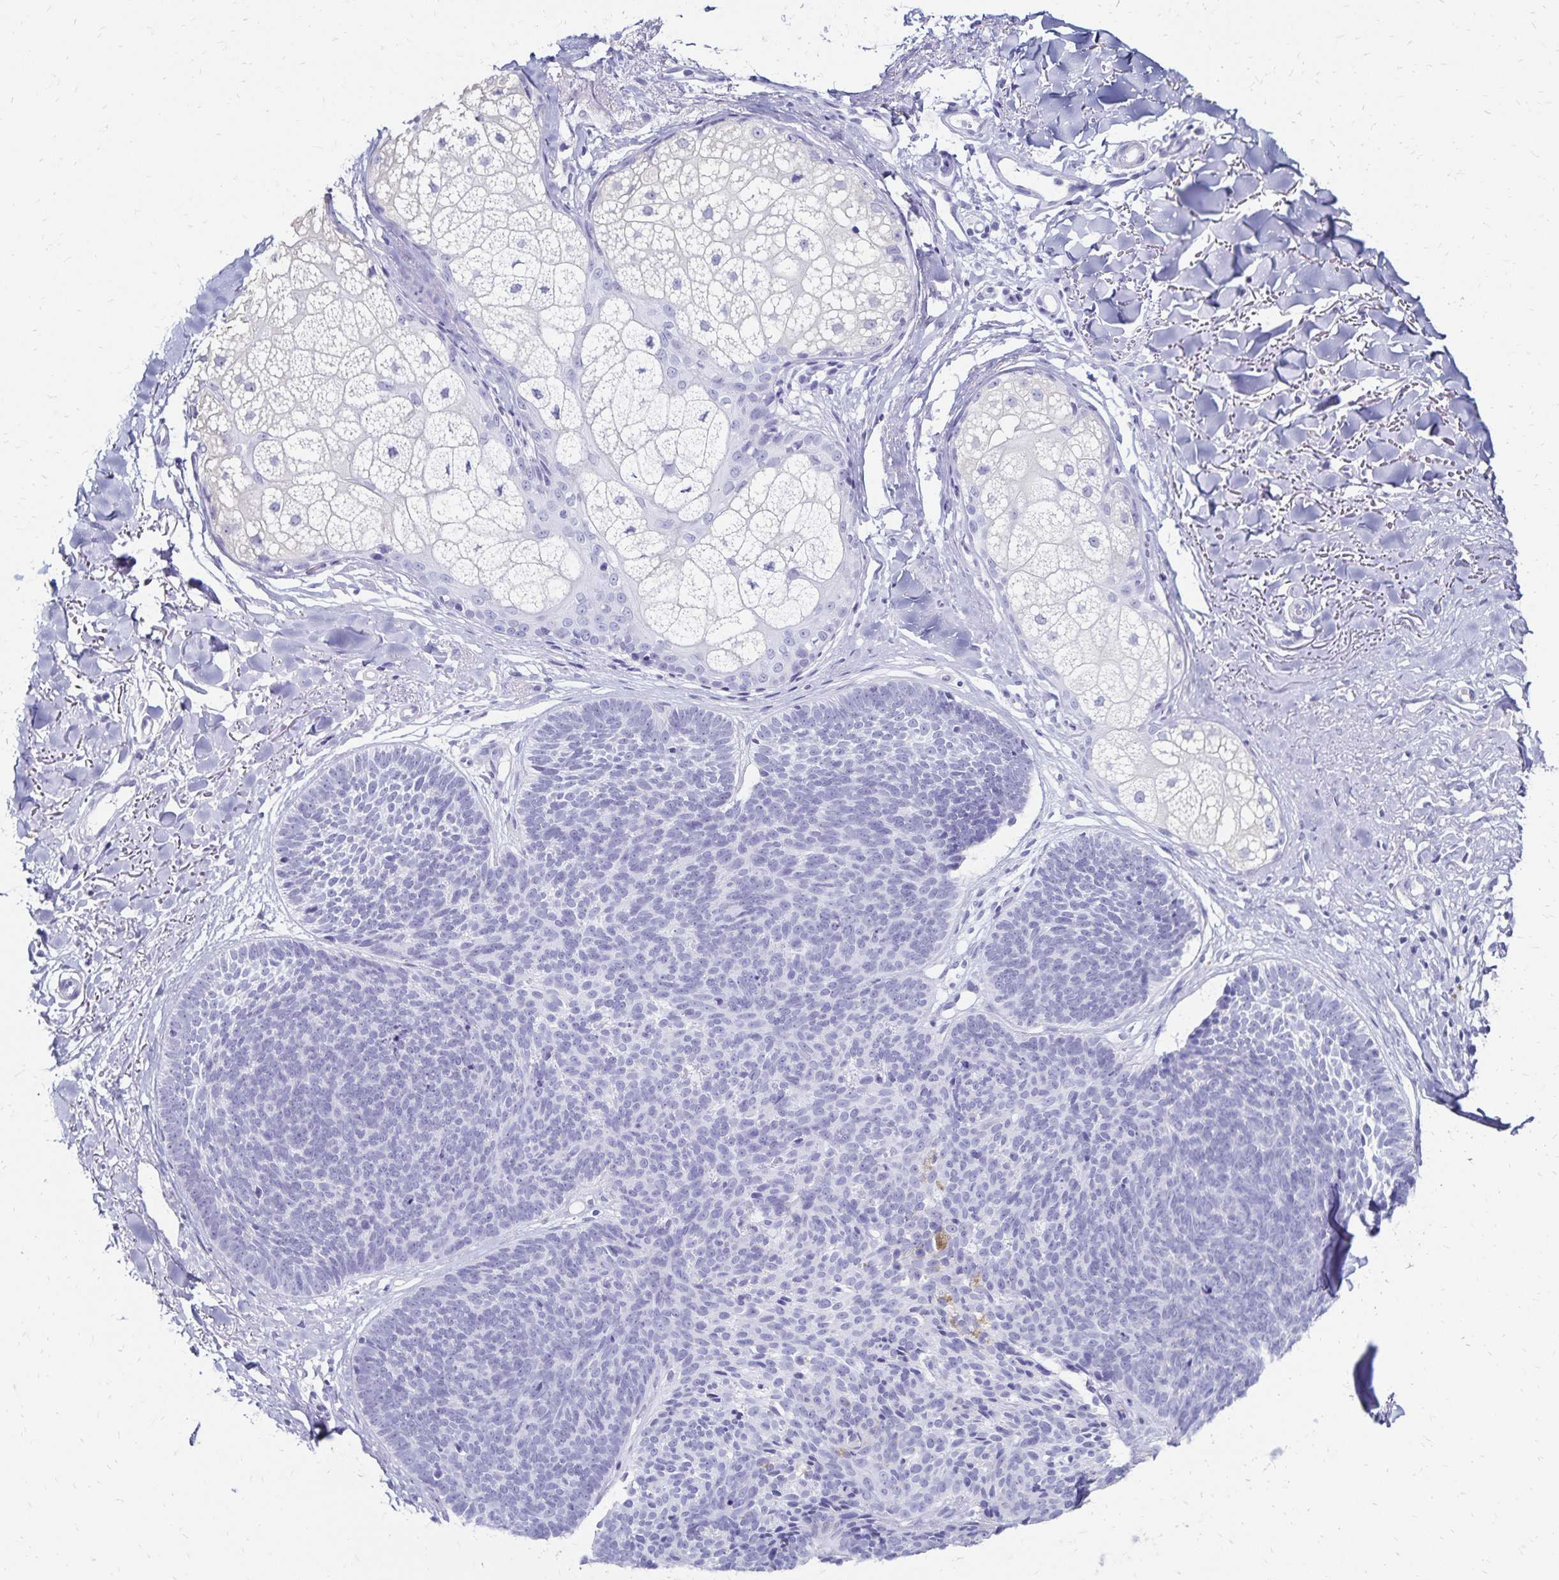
{"staining": {"intensity": "negative", "quantity": "none", "location": "none"}, "tissue": "skin cancer", "cell_type": "Tumor cells", "image_type": "cancer", "snomed": [{"axis": "morphology", "description": "Basal cell carcinoma"}, {"axis": "topography", "description": "Skin"}, {"axis": "topography", "description": "Skin of neck"}, {"axis": "topography", "description": "Skin of shoulder"}, {"axis": "topography", "description": "Skin of back"}], "caption": "Immunohistochemistry micrograph of neoplastic tissue: human skin cancer stained with DAB reveals no significant protein staining in tumor cells.", "gene": "GIP", "patient": {"sex": "male", "age": 80}}